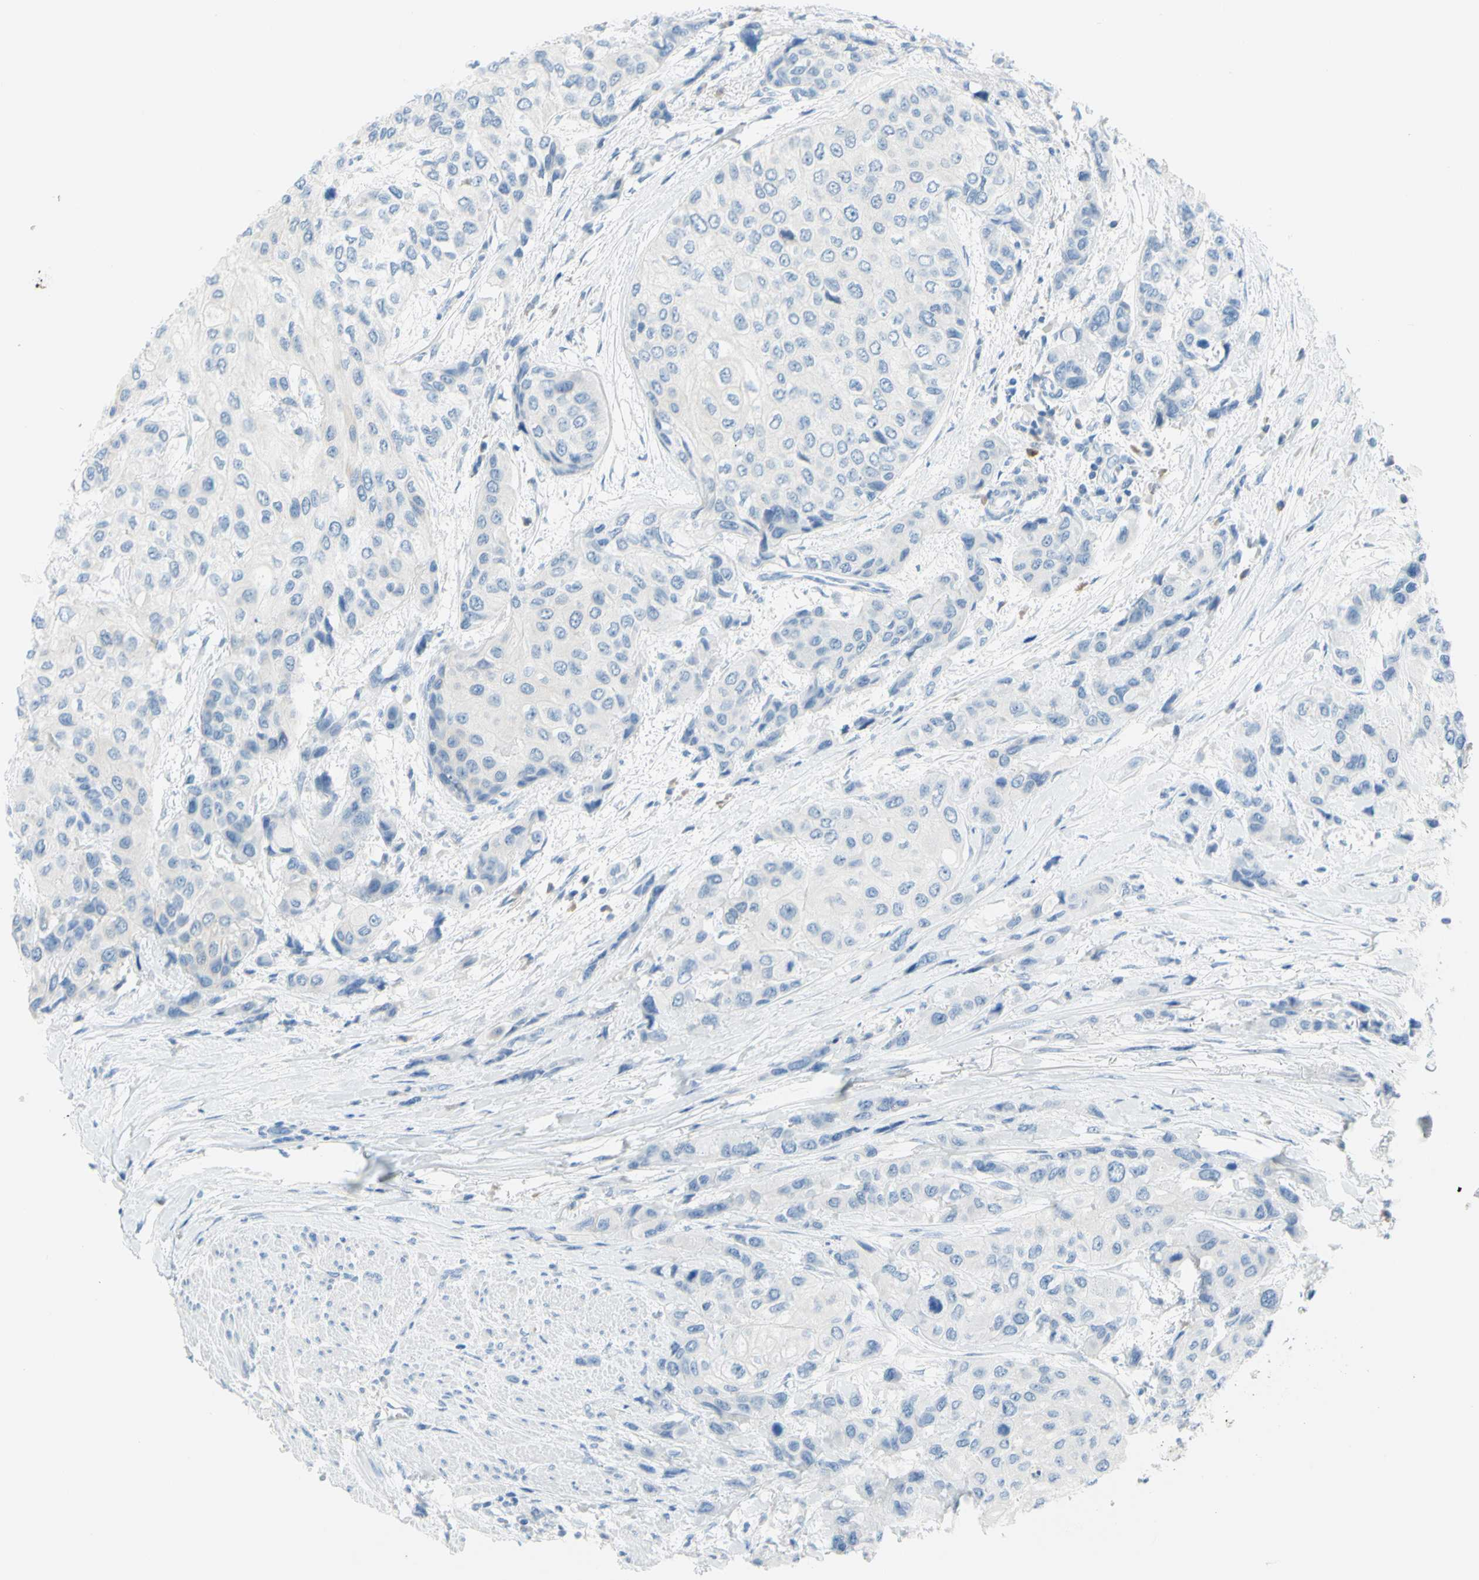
{"staining": {"intensity": "negative", "quantity": "none", "location": "none"}, "tissue": "urothelial cancer", "cell_type": "Tumor cells", "image_type": "cancer", "snomed": [{"axis": "morphology", "description": "Urothelial carcinoma, High grade"}, {"axis": "topography", "description": "Urinary bladder"}], "caption": "IHC photomicrograph of human urothelial cancer stained for a protein (brown), which shows no staining in tumor cells.", "gene": "DCT", "patient": {"sex": "female", "age": 56}}